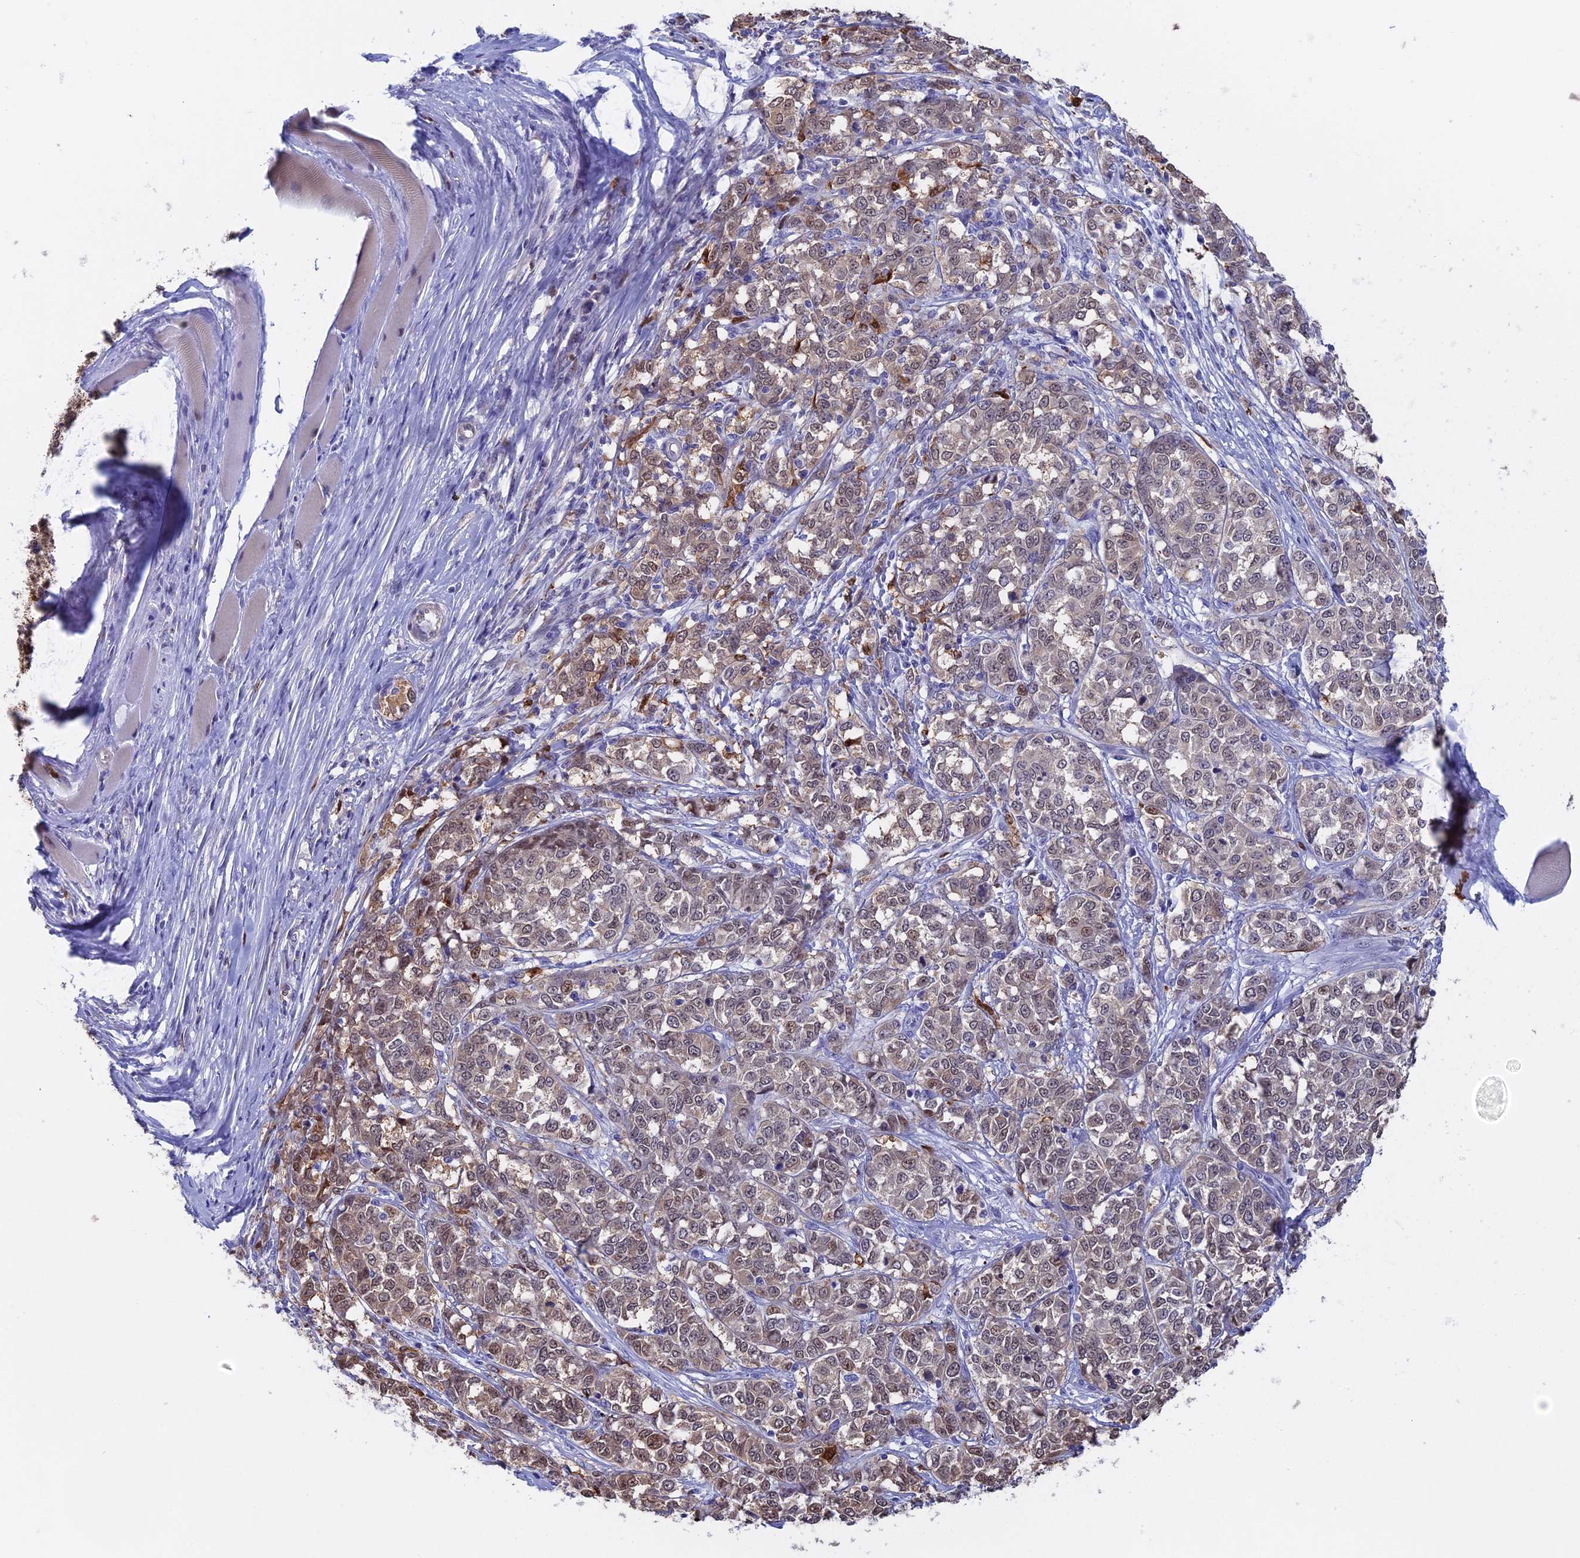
{"staining": {"intensity": "weak", "quantity": "<25%", "location": "cytoplasmic/membranous,nuclear"}, "tissue": "melanoma", "cell_type": "Tumor cells", "image_type": "cancer", "snomed": [{"axis": "morphology", "description": "Malignant melanoma, NOS"}, {"axis": "topography", "description": "Skin"}], "caption": "A high-resolution image shows immunohistochemistry staining of malignant melanoma, which demonstrates no significant expression in tumor cells.", "gene": "SLC26A1", "patient": {"sex": "female", "age": 72}}